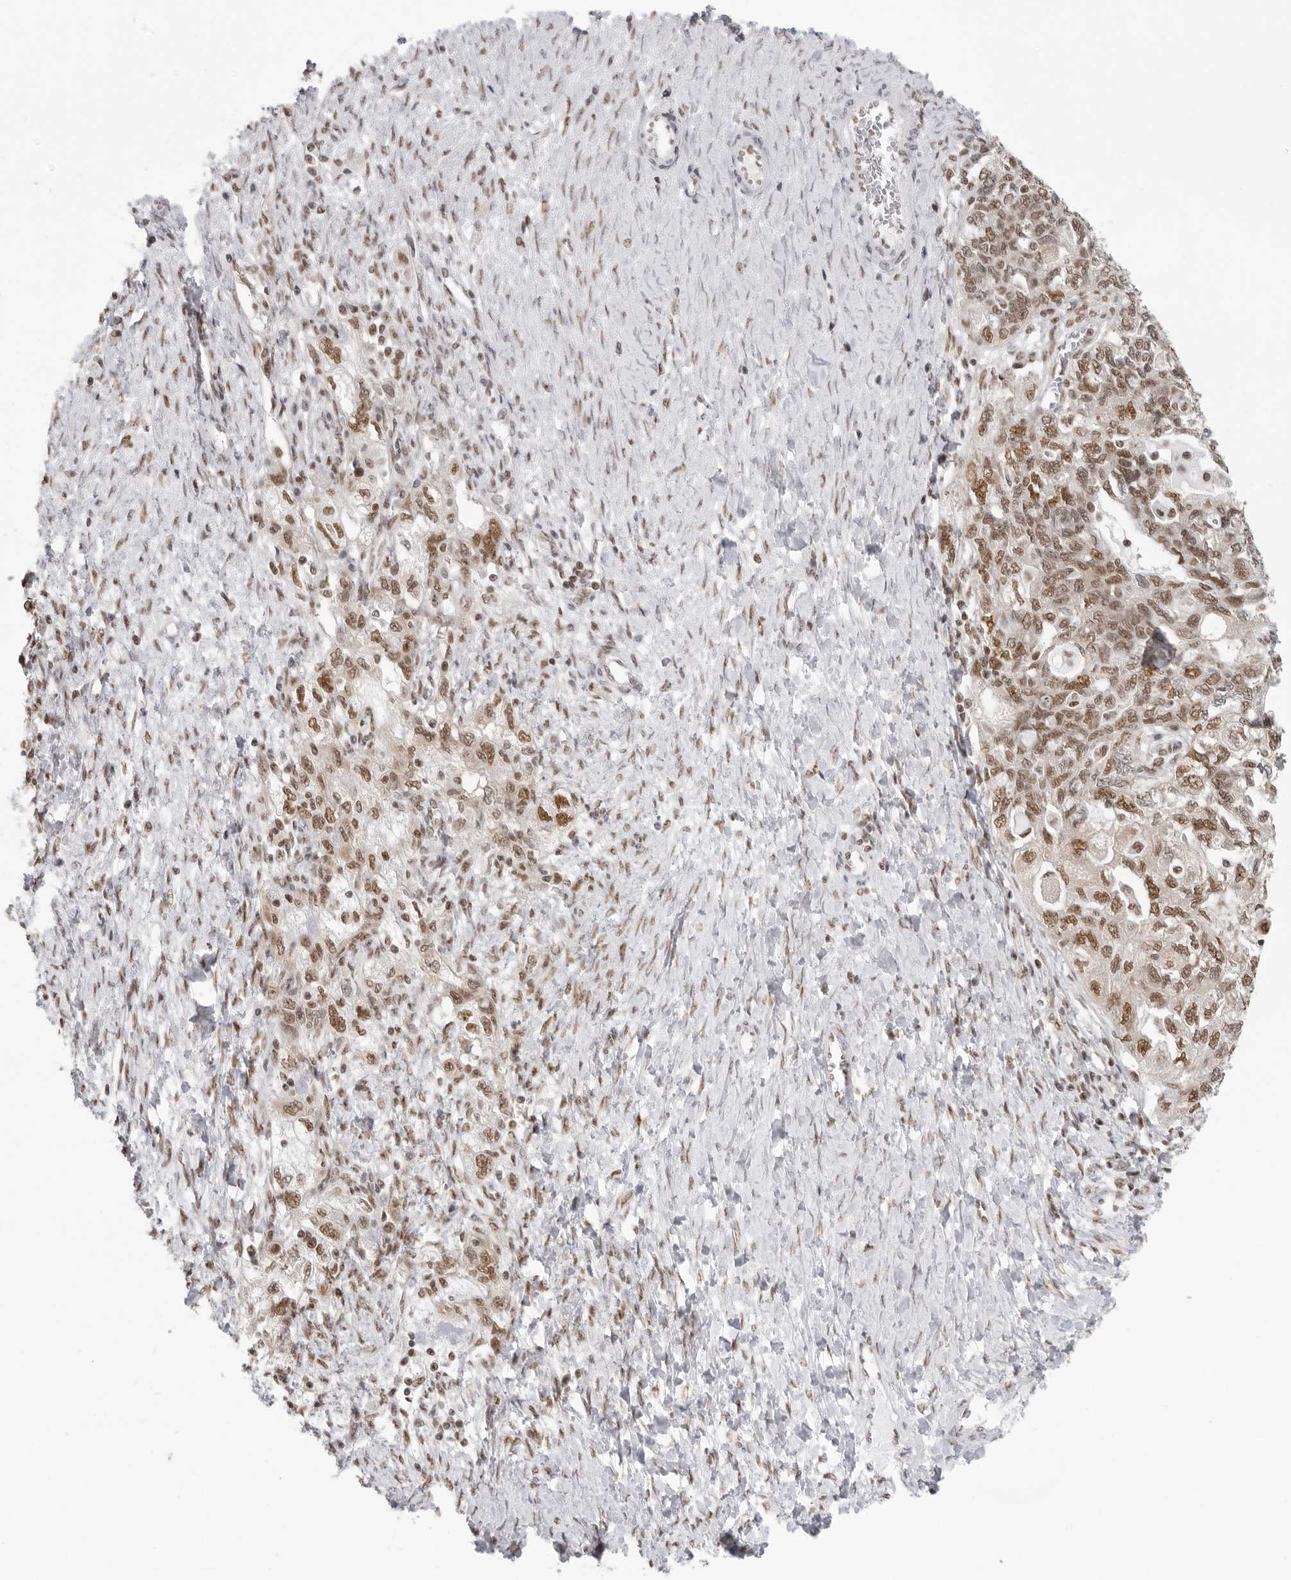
{"staining": {"intensity": "moderate", "quantity": ">75%", "location": "nuclear"}, "tissue": "ovarian cancer", "cell_type": "Tumor cells", "image_type": "cancer", "snomed": [{"axis": "morphology", "description": "Carcinoma, NOS"}, {"axis": "morphology", "description": "Cystadenocarcinoma, serous, NOS"}, {"axis": "topography", "description": "Ovary"}], "caption": "Tumor cells show medium levels of moderate nuclear expression in about >75% of cells in human ovarian cancer.", "gene": "RPA2", "patient": {"sex": "female", "age": 69}}